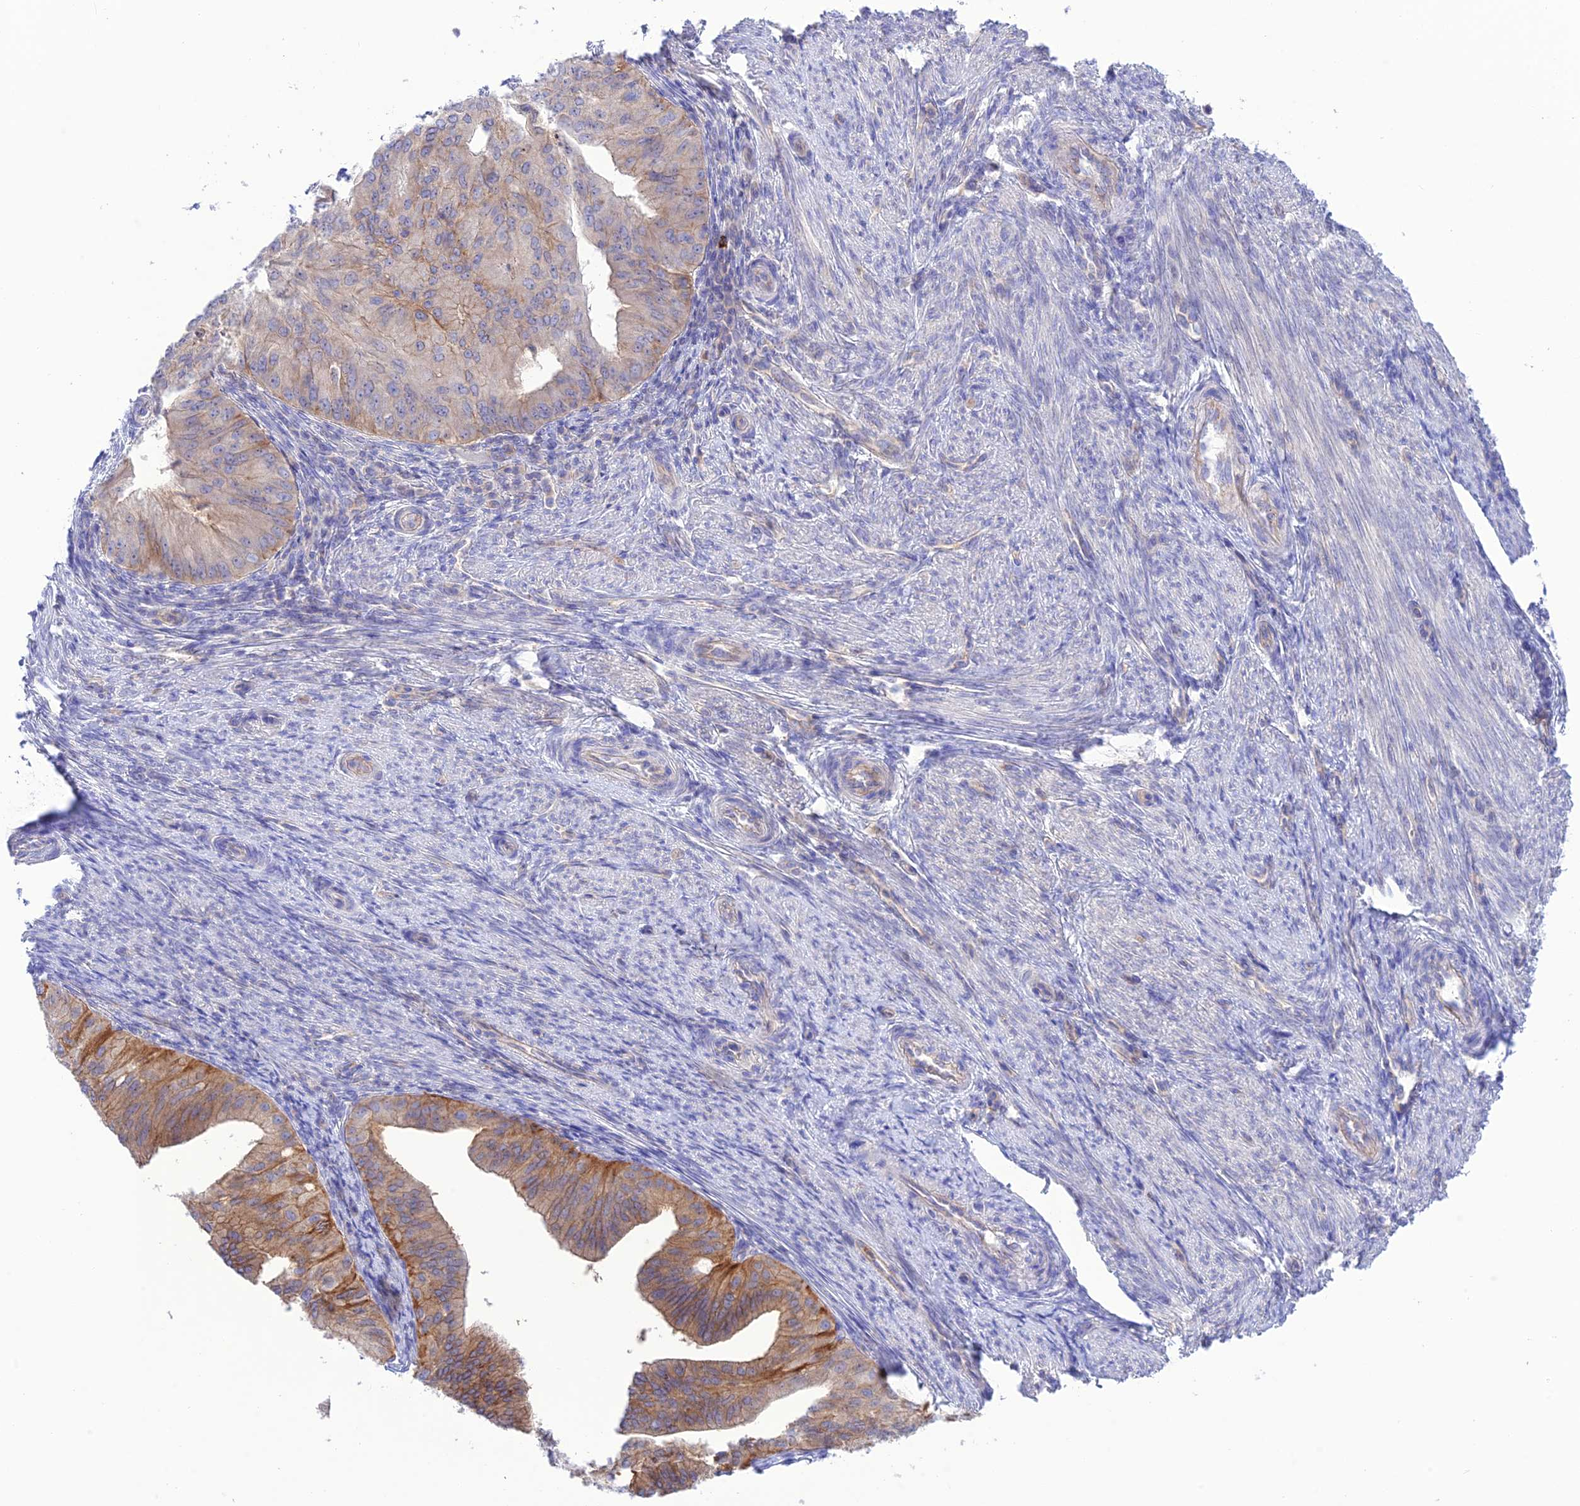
{"staining": {"intensity": "moderate", "quantity": ">75%", "location": "cytoplasmic/membranous"}, "tissue": "endometrial cancer", "cell_type": "Tumor cells", "image_type": "cancer", "snomed": [{"axis": "morphology", "description": "Adenocarcinoma, NOS"}, {"axis": "topography", "description": "Endometrium"}], "caption": "IHC micrograph of neoplastic tissue: endometrial adenocarcinoma stained using immunohistochemistry (IHC) demonstrates medium levels of moderate protein expression localized specifically in the cytoplasmic/membranous of tumor cells, appearing as a cytoplasmic/membranous brown color.", "gene": "CHSY3", "patient": {"sex": "female", "age": 50}}